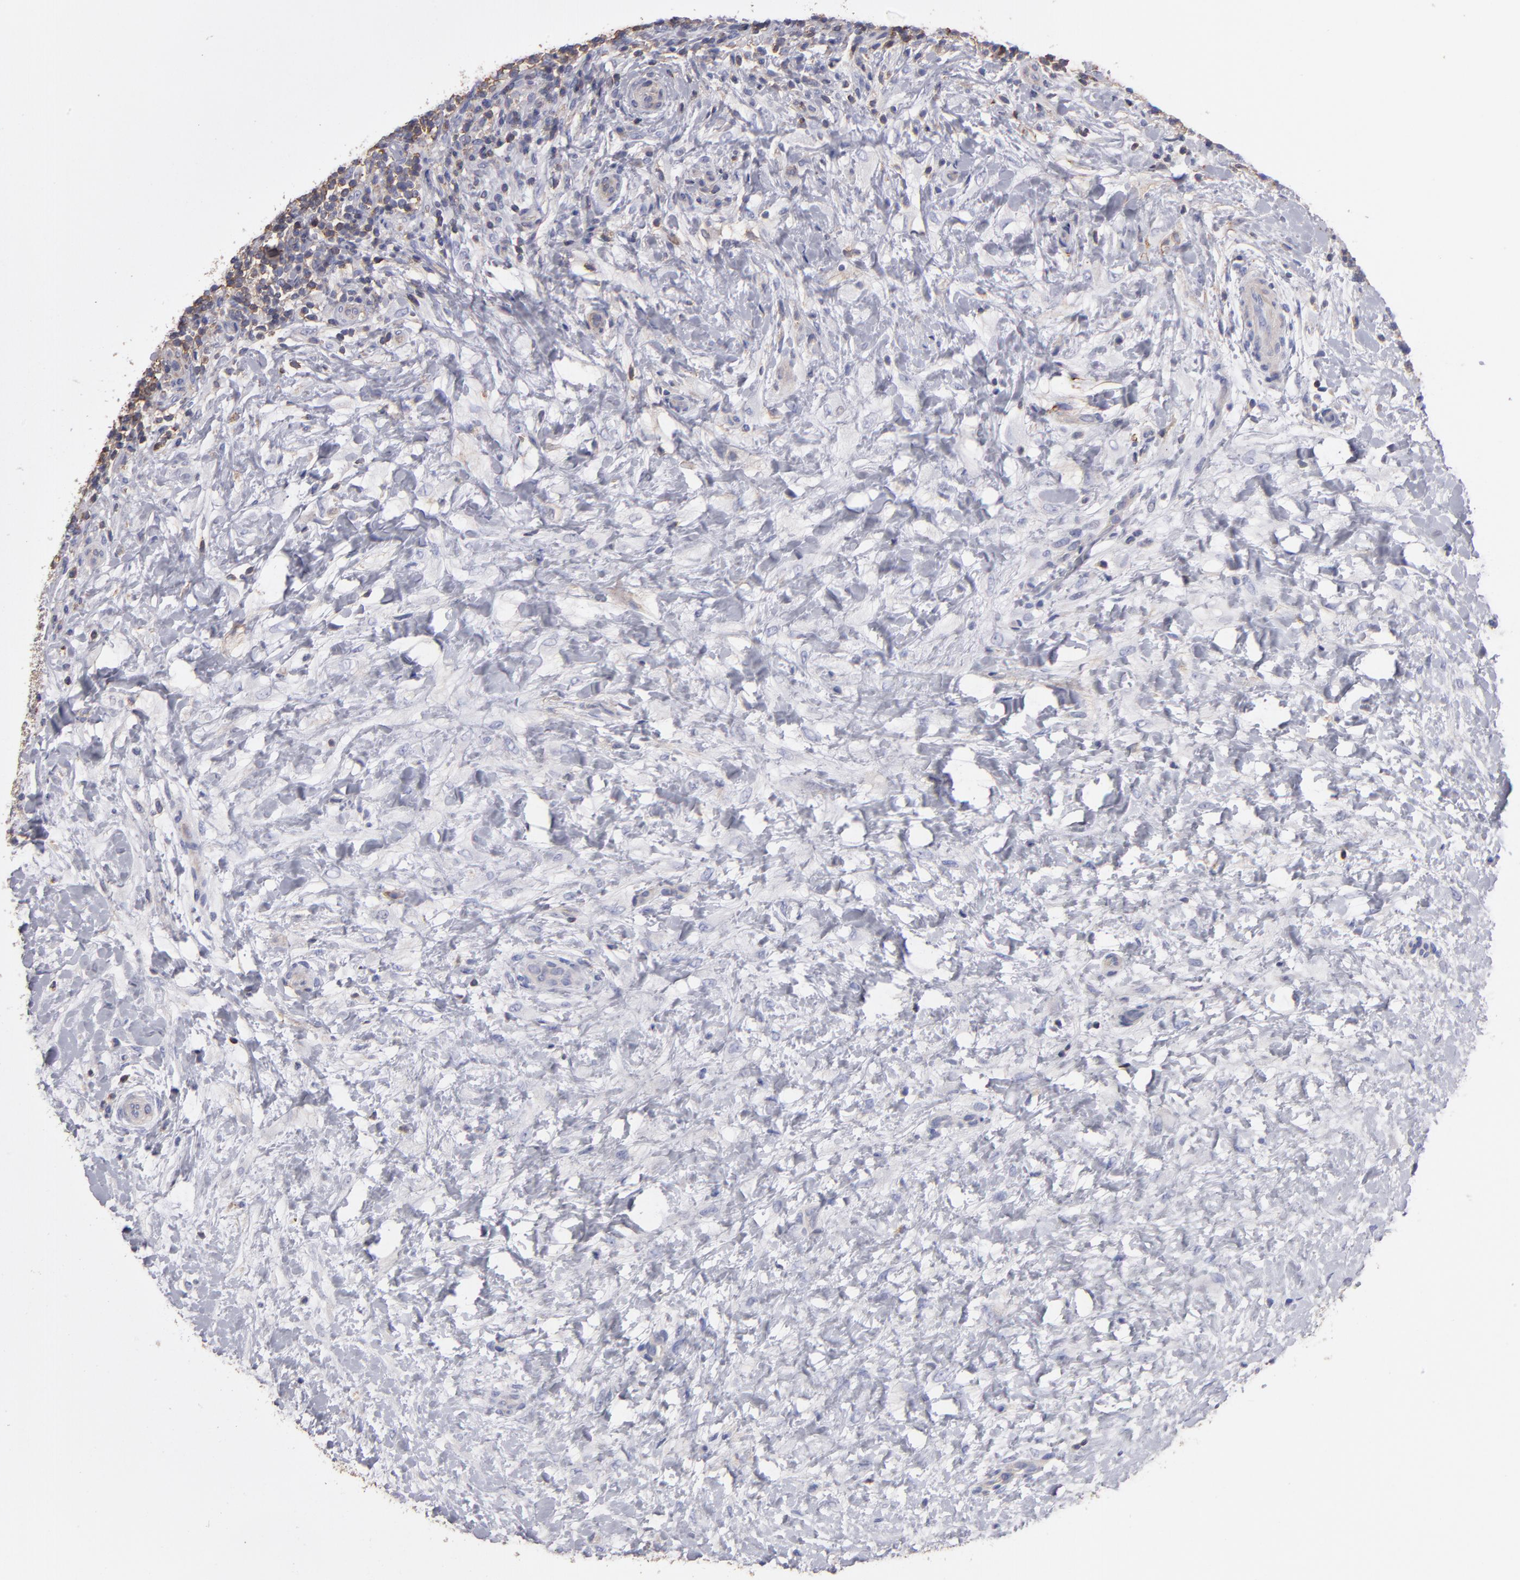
{"staining": {"intensity": "negative", "quantity": "none", "location": "none"}, "tissue": "lymphoma", "cell_type": "Tumor cells", "image_type": "cancer", "snomed": [{"axis": "morphology", "description": "Malignant lymphoma, non-Hodgkin's type, Low grade"}, {"axis": "topography", "description": "Lymph node"}], "caption": "DAB immunohistochemical staining of low-grade malignant lymphoma, non-Hodgkin's type demonstrates no significant expression in tumor cells.", "gene": "ABCB1", "patient": {"sex": "female", "age": 76}}